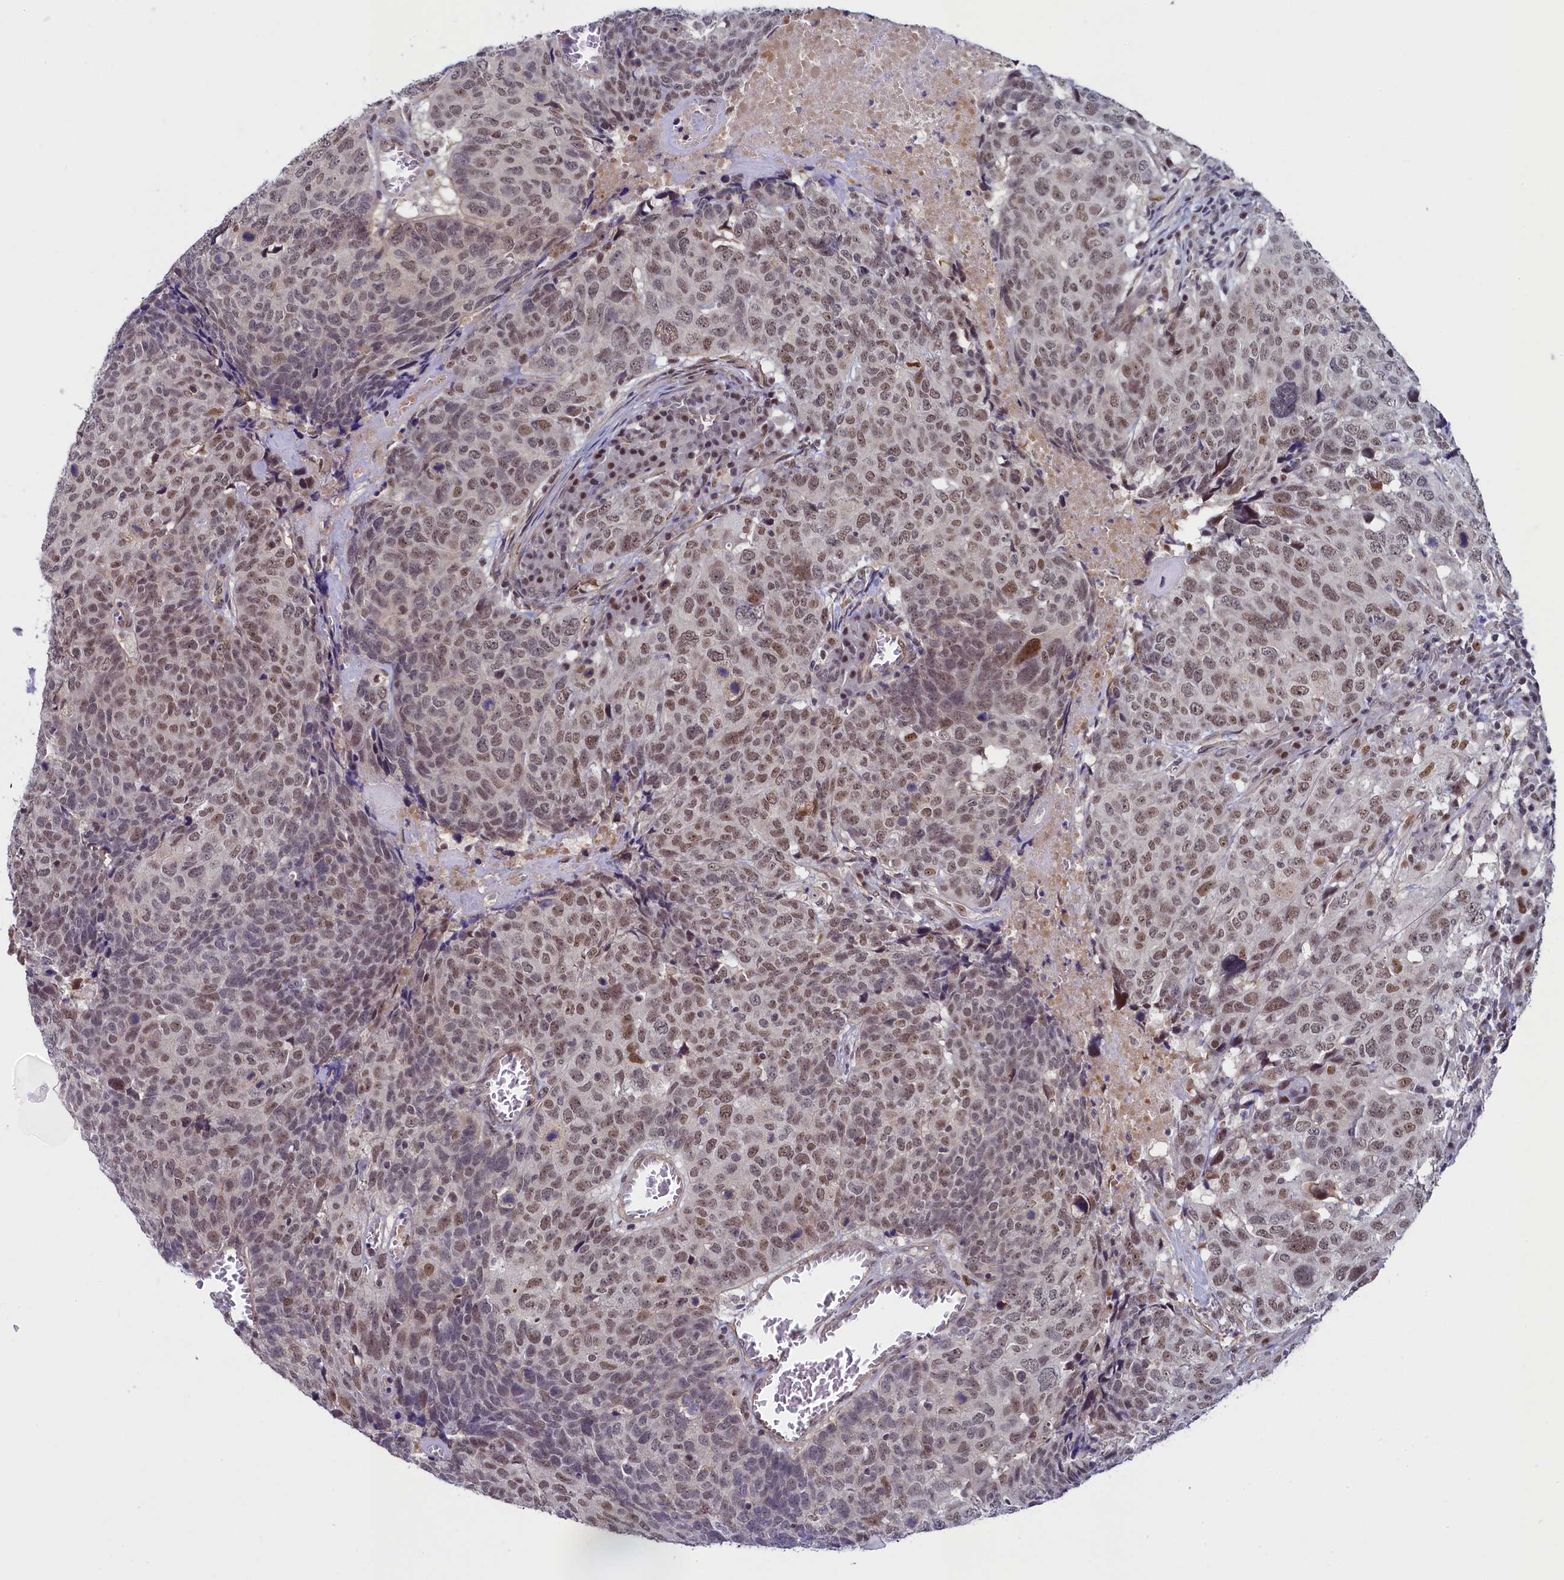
{"staining": {"intensity": "moderate", "quantity": ">75%", "location": "nuclear"}, "tissue": "head and neck cancer", "cell_type": "Tumor cells", "image_type": "cancer", "snomed": [{"axis": "morphology", "description": "Squamous cell carcinoma, NOS"}, {"axis": "topography", "description": "Head-Neck"}], "caption": "There is medium levels of moderate nuclear expression in tumor cells of head and neck squamous cell carcinoma, as demonstrated by immunohistochemical staining (brown color).", "gene": "INTS14", "patient": {"sex": "male", "age": 66}}